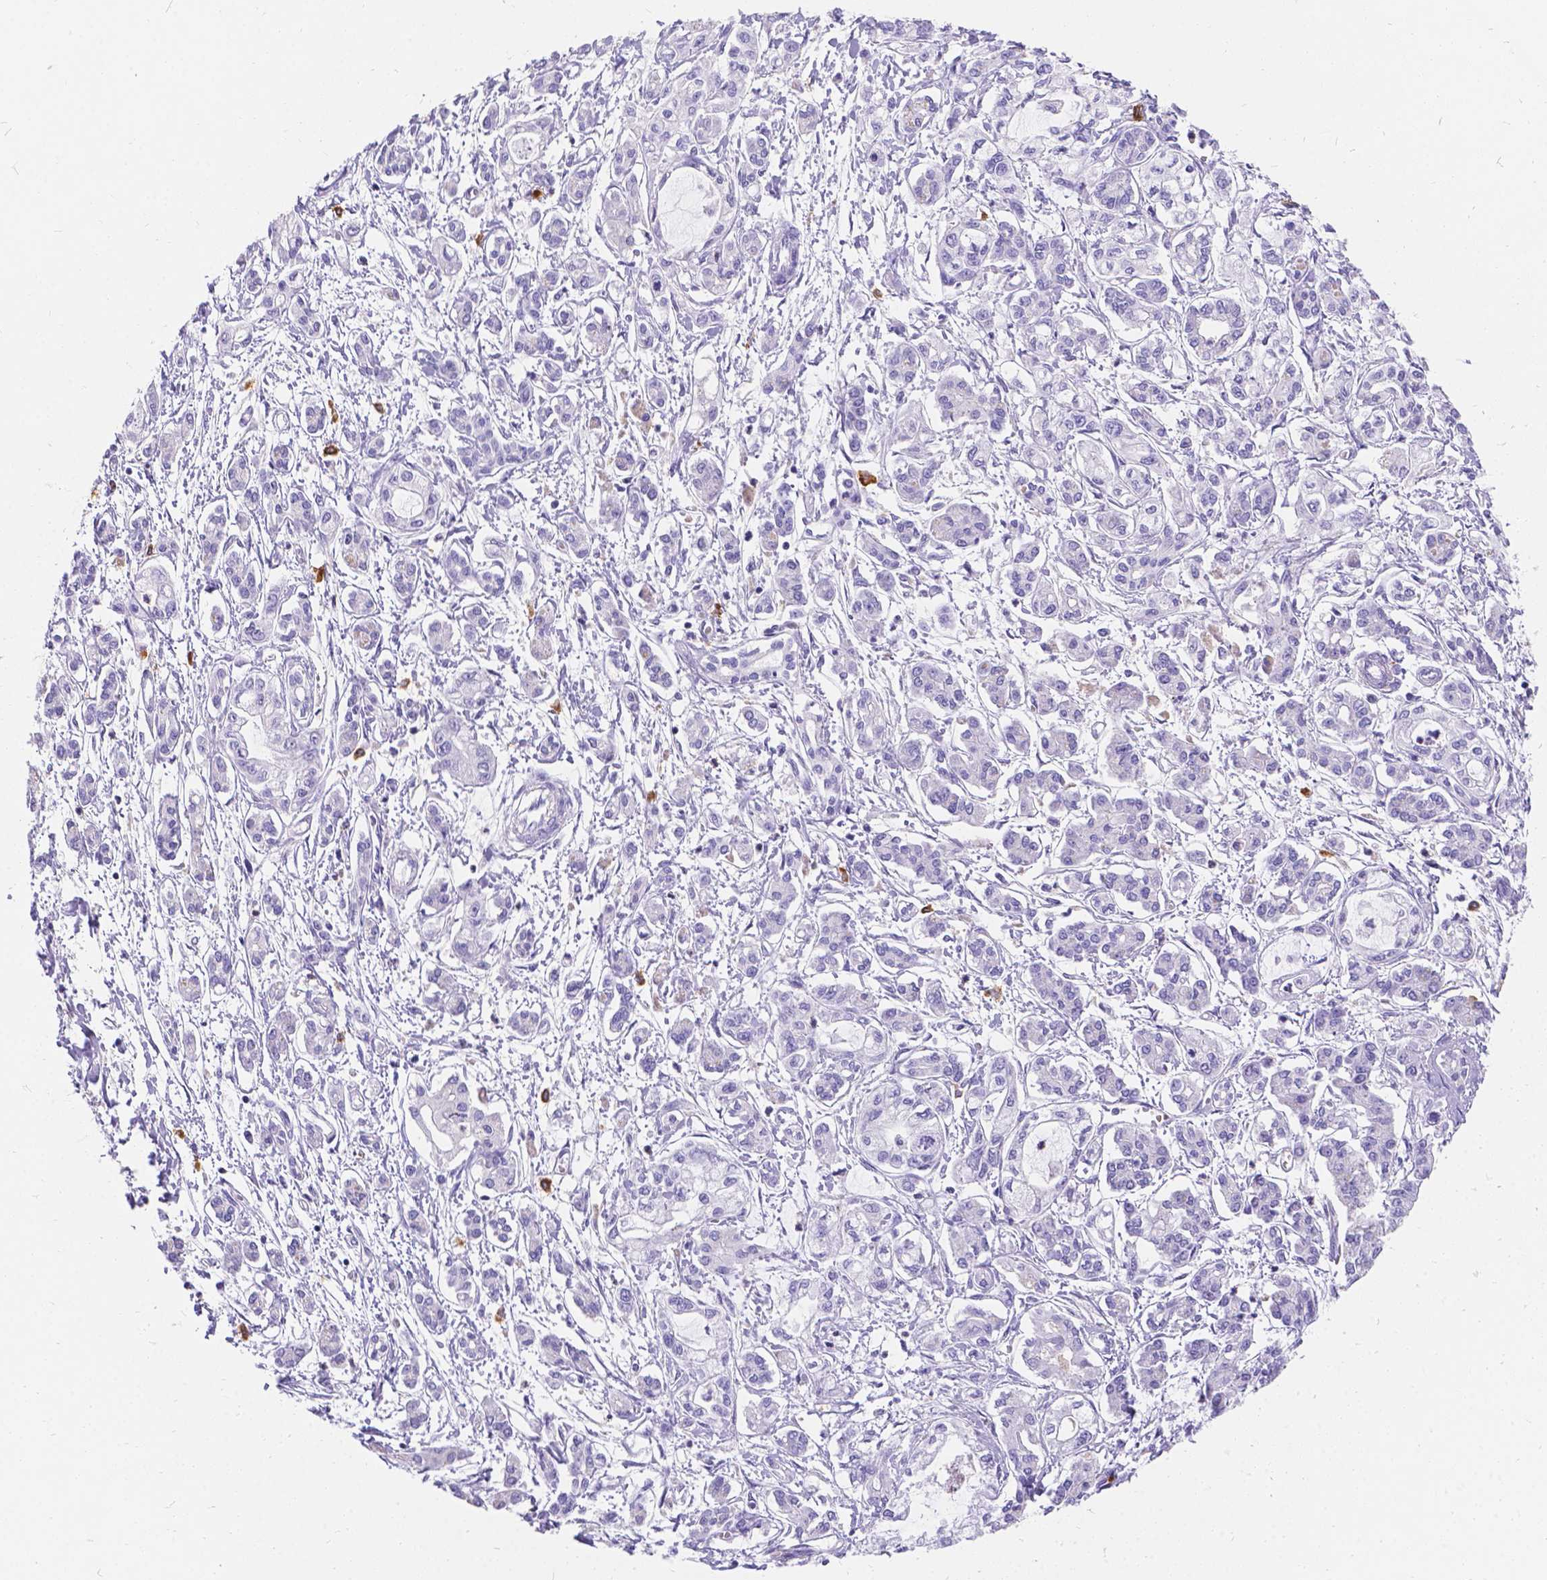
{"staining": {"intensity": "negative", "quantity": "none", "location": "none"}, "tissue": "pancreatic cancer", "cell_type": "Tumor cells", "image_type": "cancer", "snomed": [{"axis": "morphology", "description": "Adenocarcinoma, NOS"}, {"axis": "topography", "description": "Pancreas"}], "caption": "Immunohistochemistry histopathology image of pancreatic cancer (adenocarcinoma) stained for a protein (brown), which reveals no positivity in tumor cells.", "gene": "GNRHR", "patient": {"sex": "male", "age": 54}}